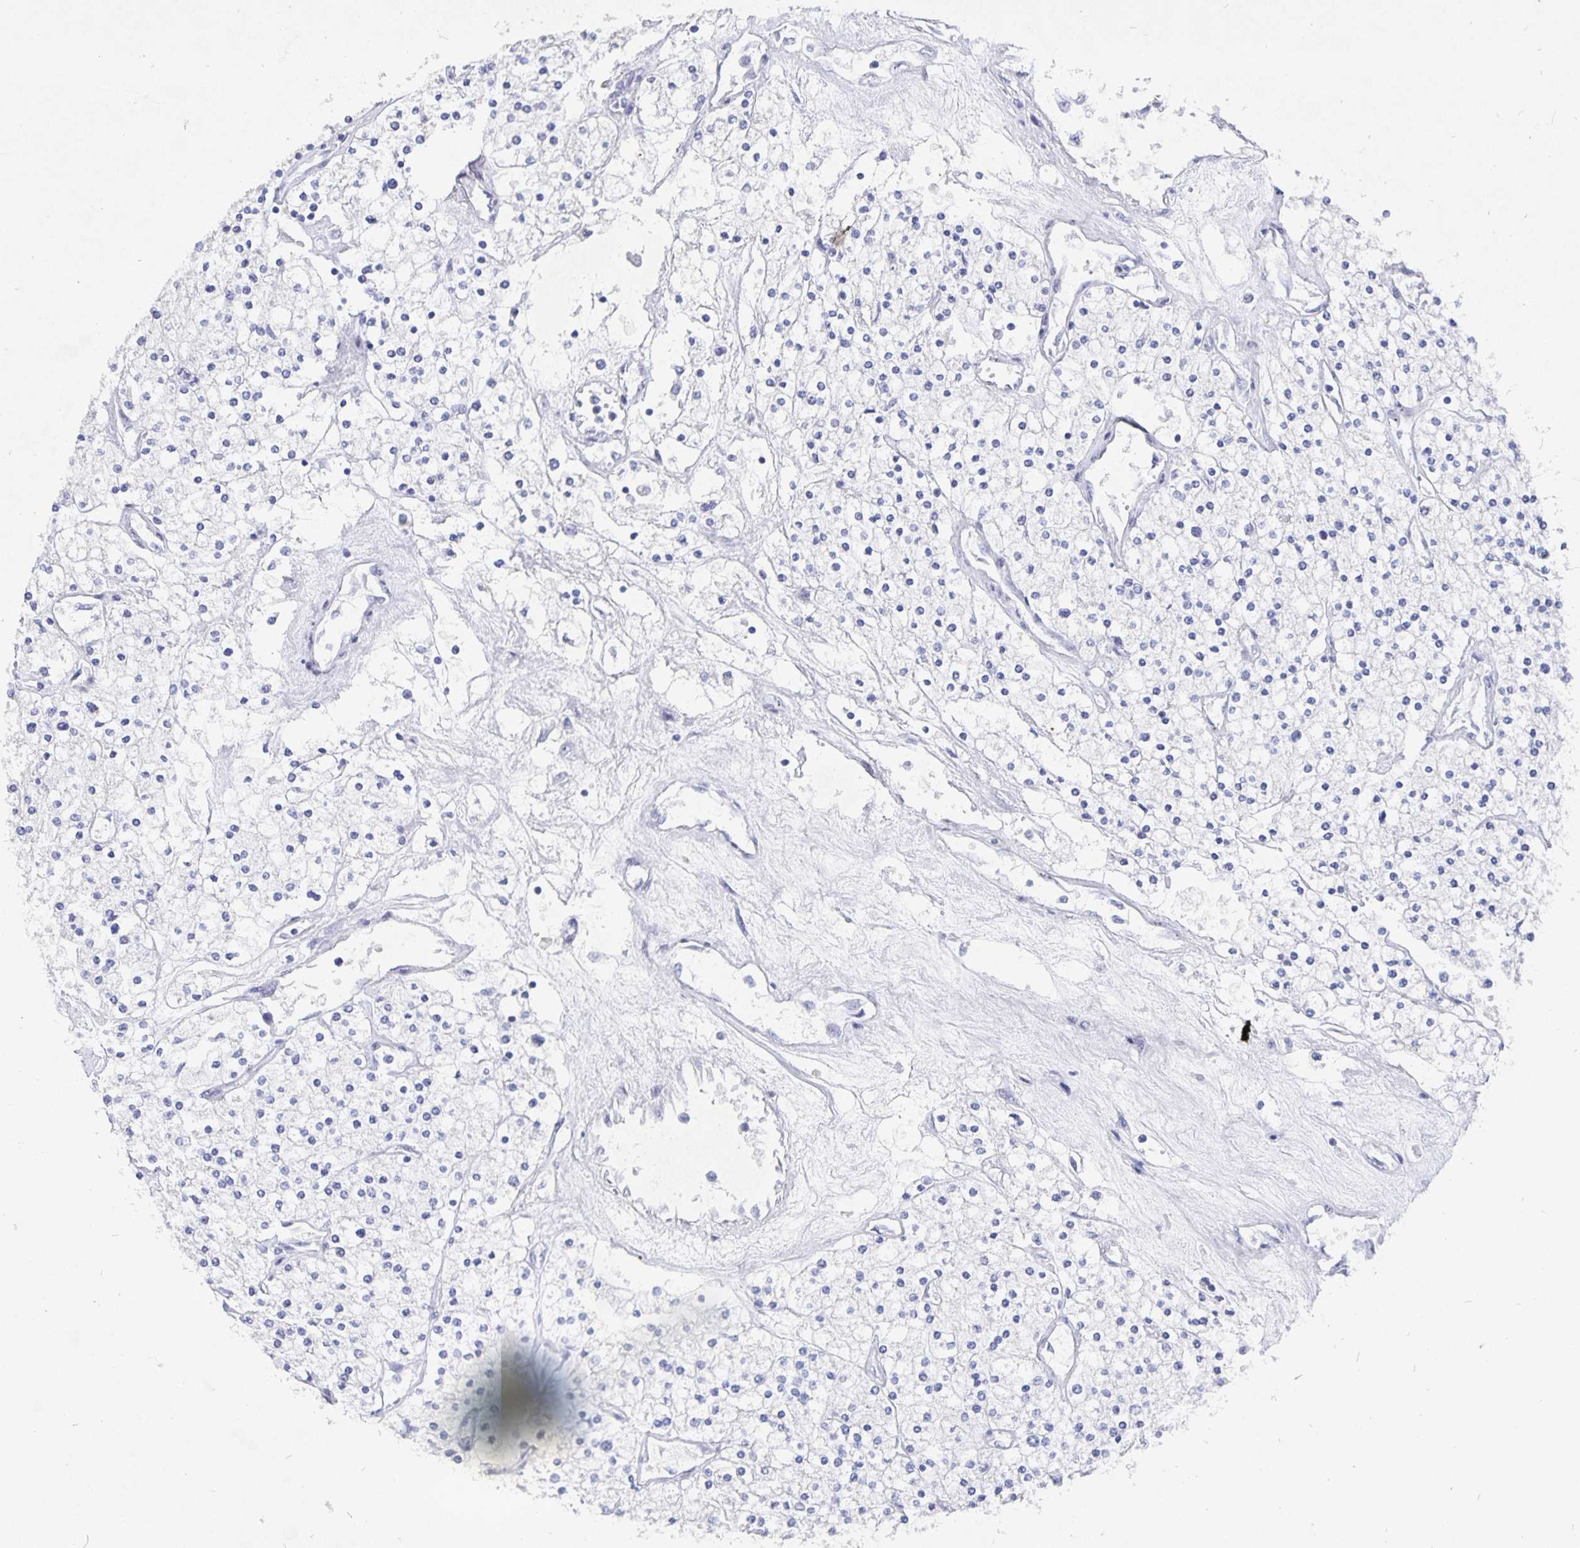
{"staining": {"intensity": "negative", "quantity": "none", "location": "none"}, "tissue": "renal cancer", "cell_type": "Tumor cells", "image_type": "cancer", "snomed": [{"axis": "morphology", "description": "Adenocarcinoma, NOS"}, {"axis": "topography", "description": "Kidney"}], "caption": "Immunohistochemical staining of human renal cancer (adenocarcinoma) exhibits no significant staining in tumor cells.", "gene": "SMOC1", "patient": {"sex": "male", "age": 80}}